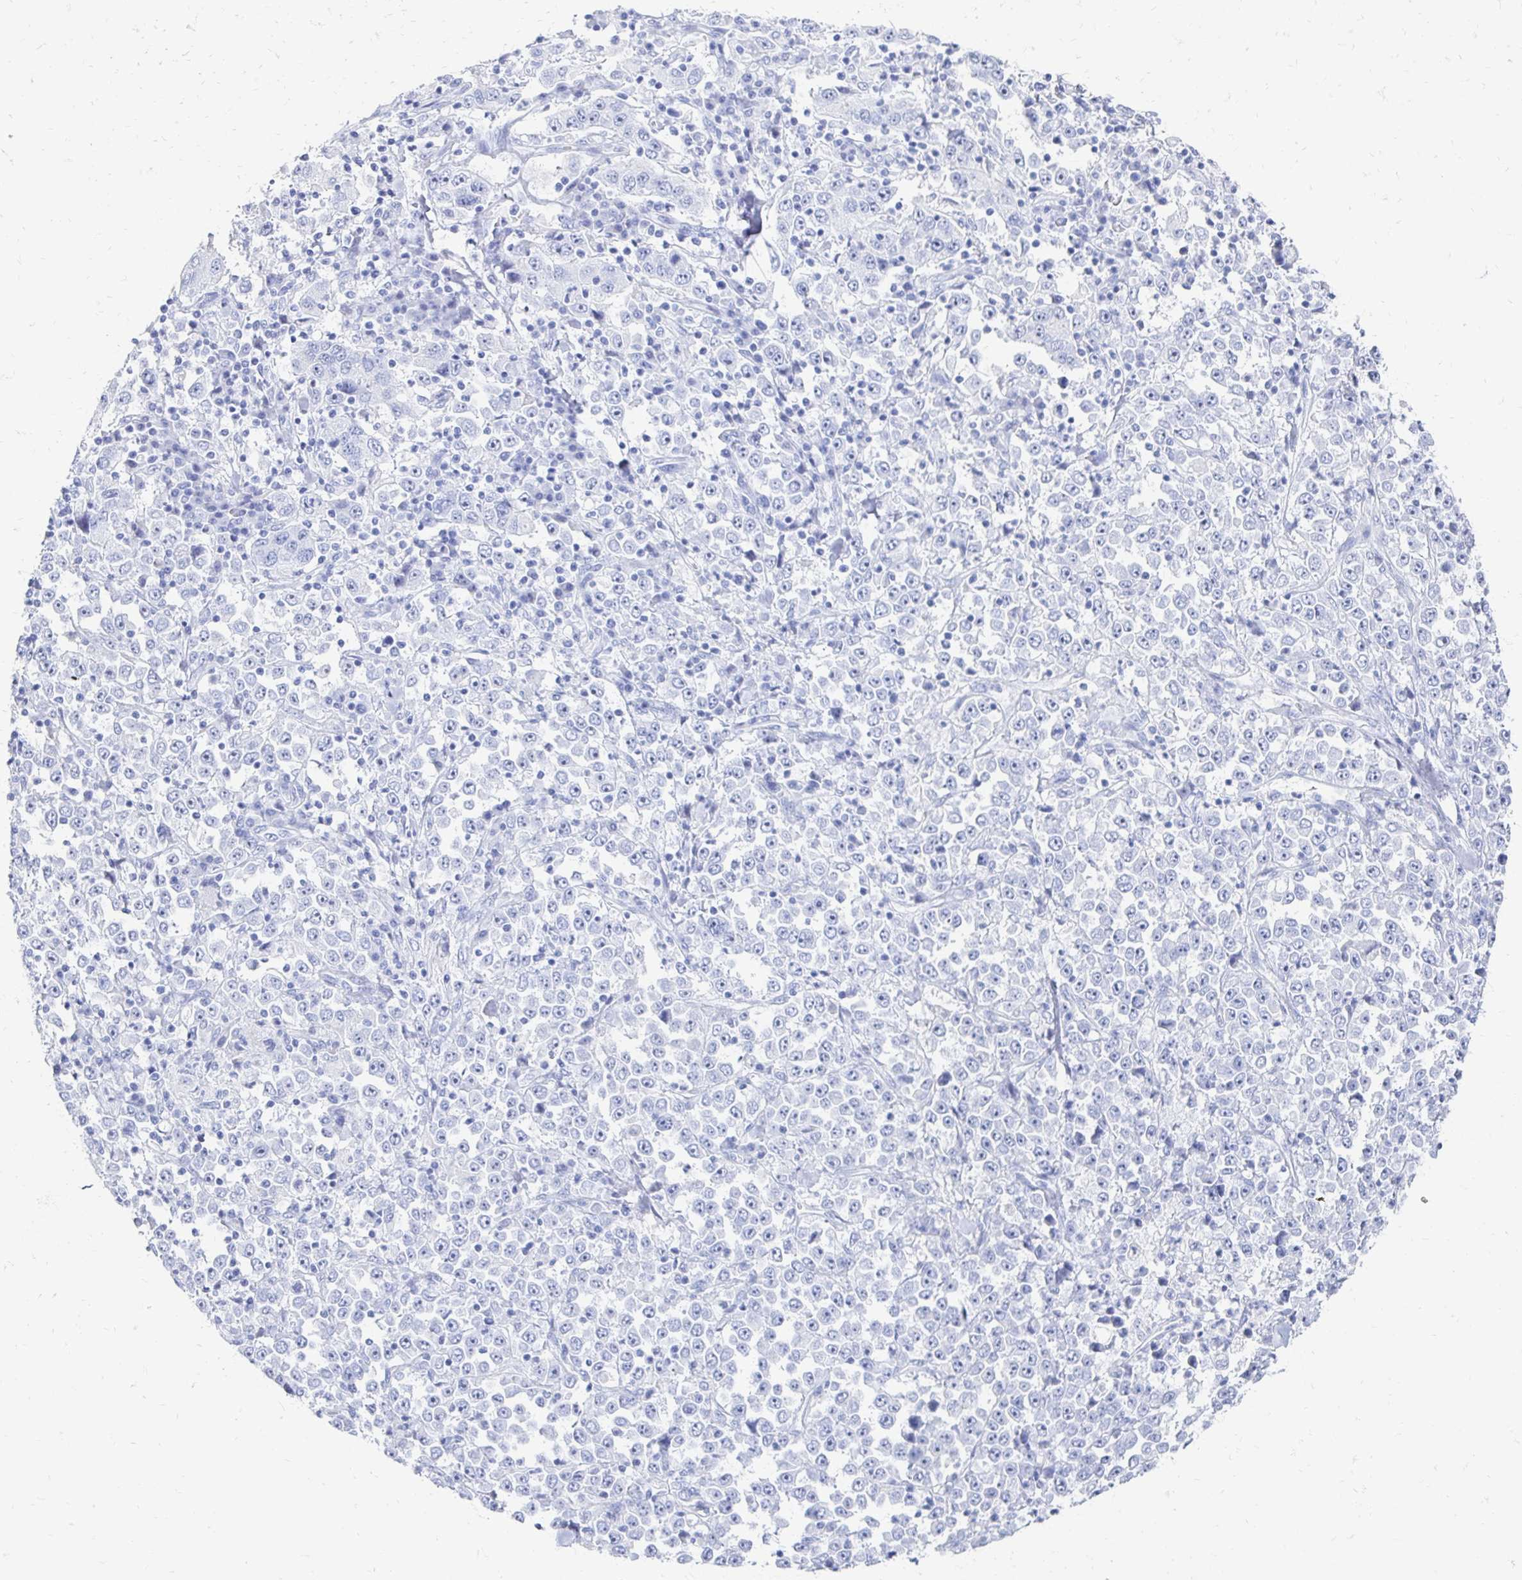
{"staining": {"intensity": "negative", "quantity": "none", "location": "none"}, "tissue": "stomach cancer", "cell_type": "Tumor cells", "image_type": "cancer", "snomed": [{"axis": "morphology", "description": "Normal tissue, NOS"}, {"axis": "morphology", "description": "Adenocarcinoma, NOS"}, {"axis": "topography", "description": "Stomach, upper"}, {"axis": "topography", "description": "Stomach"}], "caption": "Immunohistochemical staining of stomach cancer (adenocarcinoma) shows no significant staining in tumor cells.", "gene": "CST6", "patient": {"sex": "male", "age": 59}}